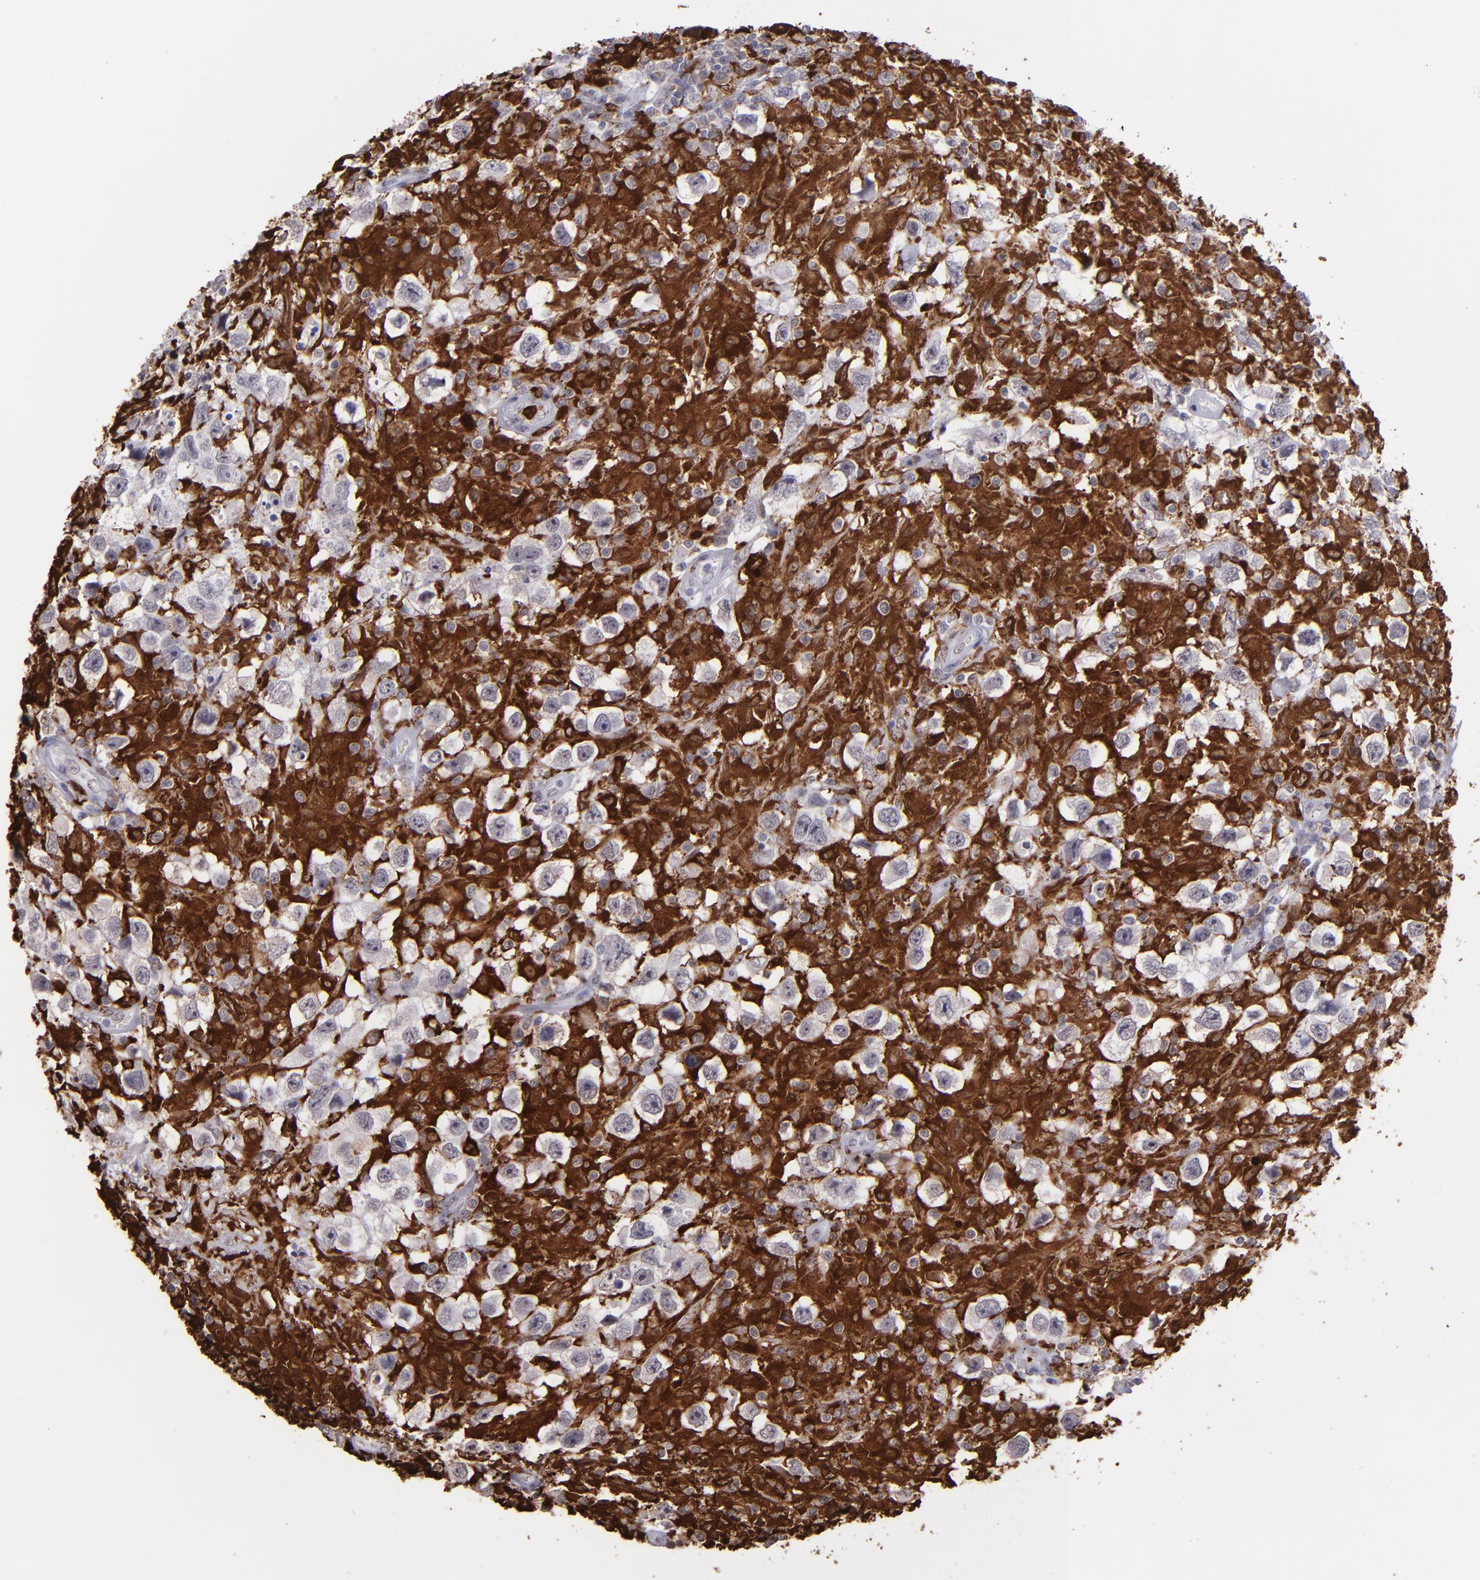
{"staining": {"intensity": "negative", "quantity": "none", "location": "none"}, "tissue": "testis cancer", "cell_type": "Tumor cells", "image_type": "cancer", "snomed": [{"axis": "morphology", "description": "Seminoma, NOS"}, {"axis": "topography", "description": "Testis"}], "caption": "This is a image of immunohistochemistry staining of seminoma (testis), which shows no positivity in tumor cells. Brightfield microscopy of immunohistochemistry stained with DAB (brown) and hematoxylin (blue), captured at high magnification.", "gene": "NCF2", "patient": {"sex": "male", "age": 34}}